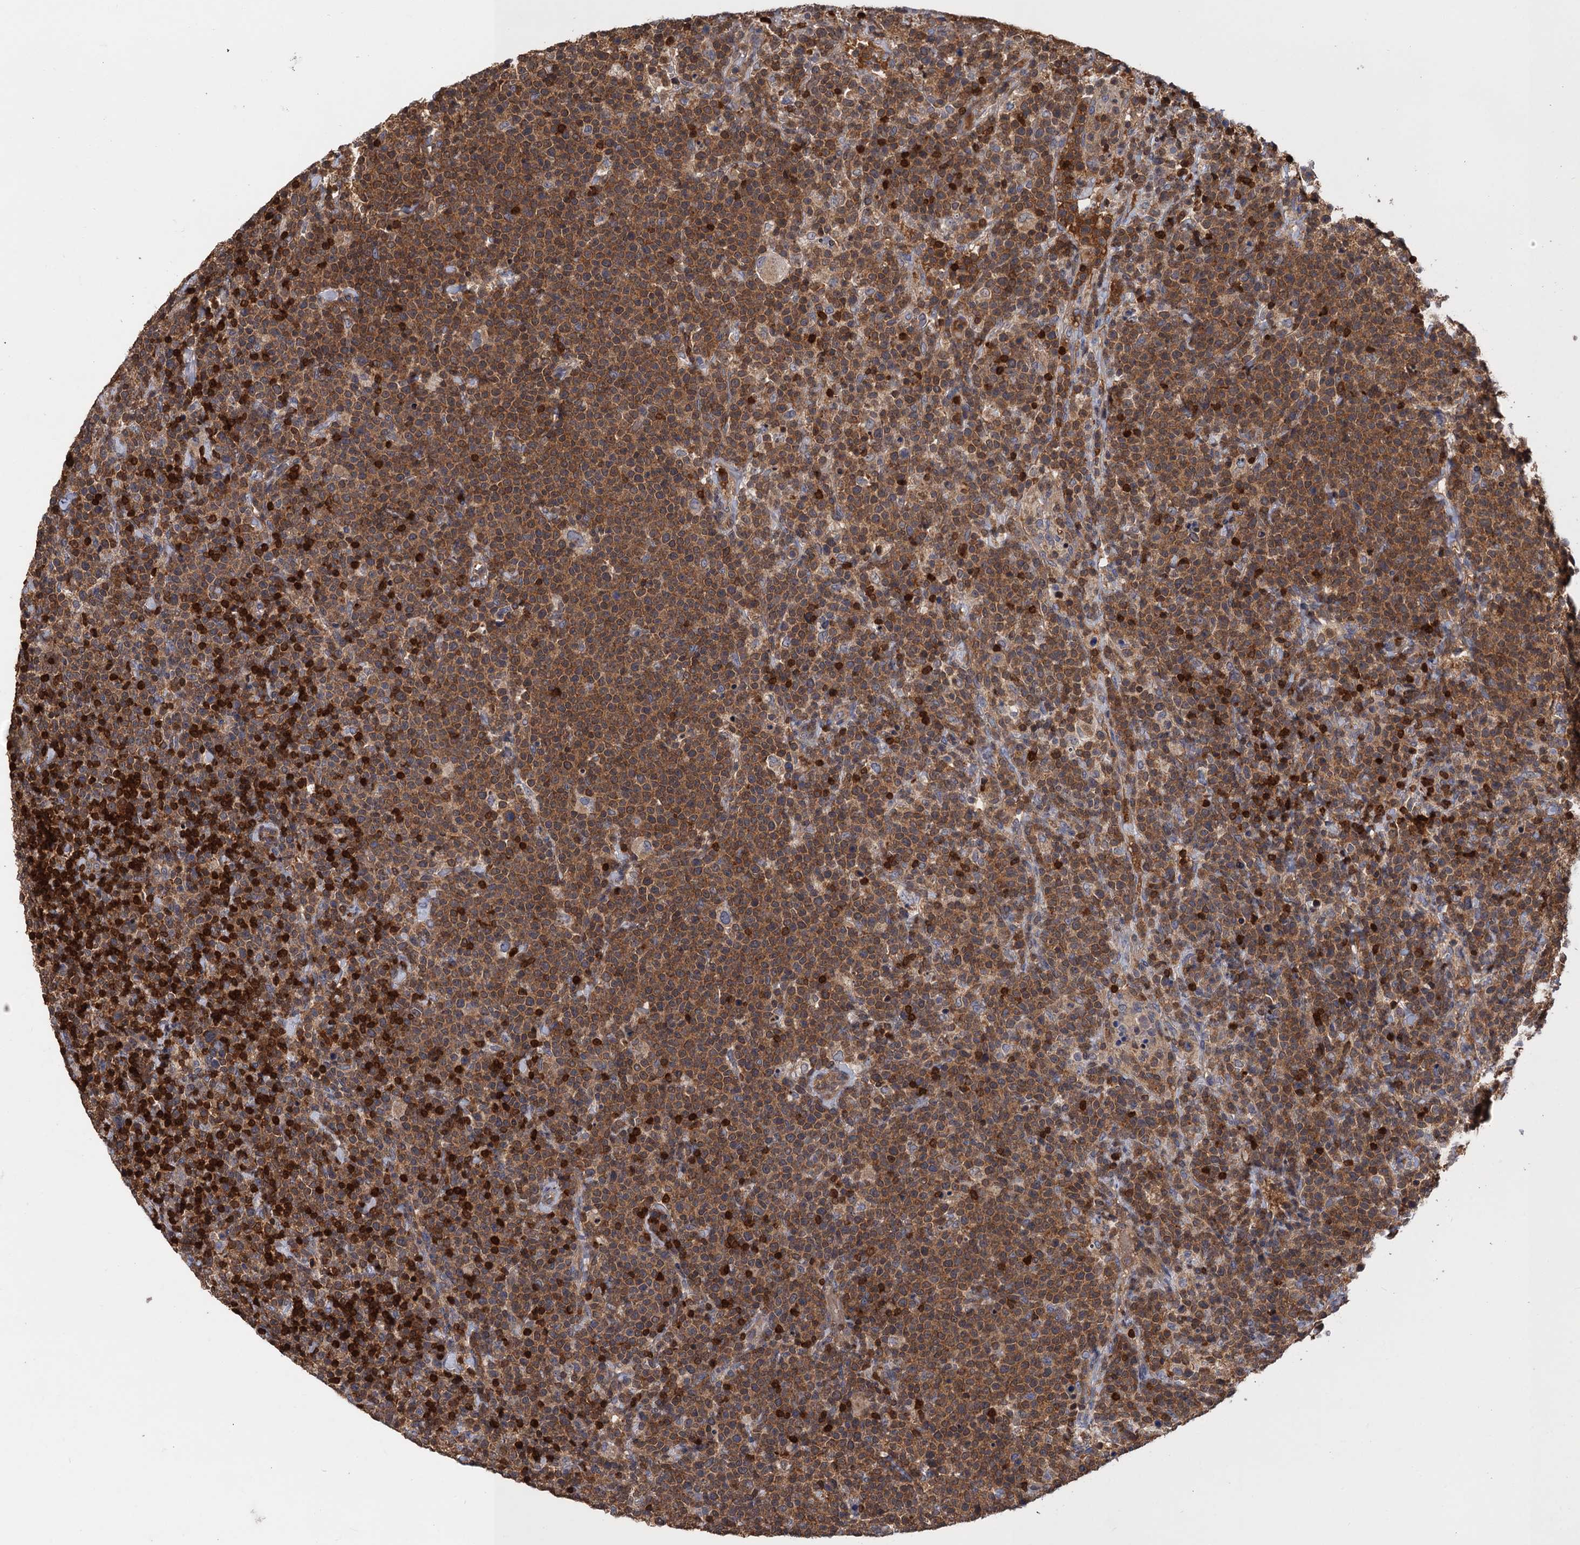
{"staining": {"intensity": "moderate", "quantity": ">75%", "location": "cytoplasmic/membranous"}, "tissue": "lymphoma", "cell_type": "Tumor cells", "image_type": "cancer", "snomed": [{"axis": "morphology", "description": "Malignant lymphoma, non-Hodgkin's type, High grade"}, {"axis": "topography", "description": "Lymph node"}], "caption": "IHC of lymphoma demonstrates medium levels of moderate cytoplasmic/membranous staining in approximately >75% of tumor cells.", "gene": "DGKA", "patient": {"sex": "male", "age": 61}}